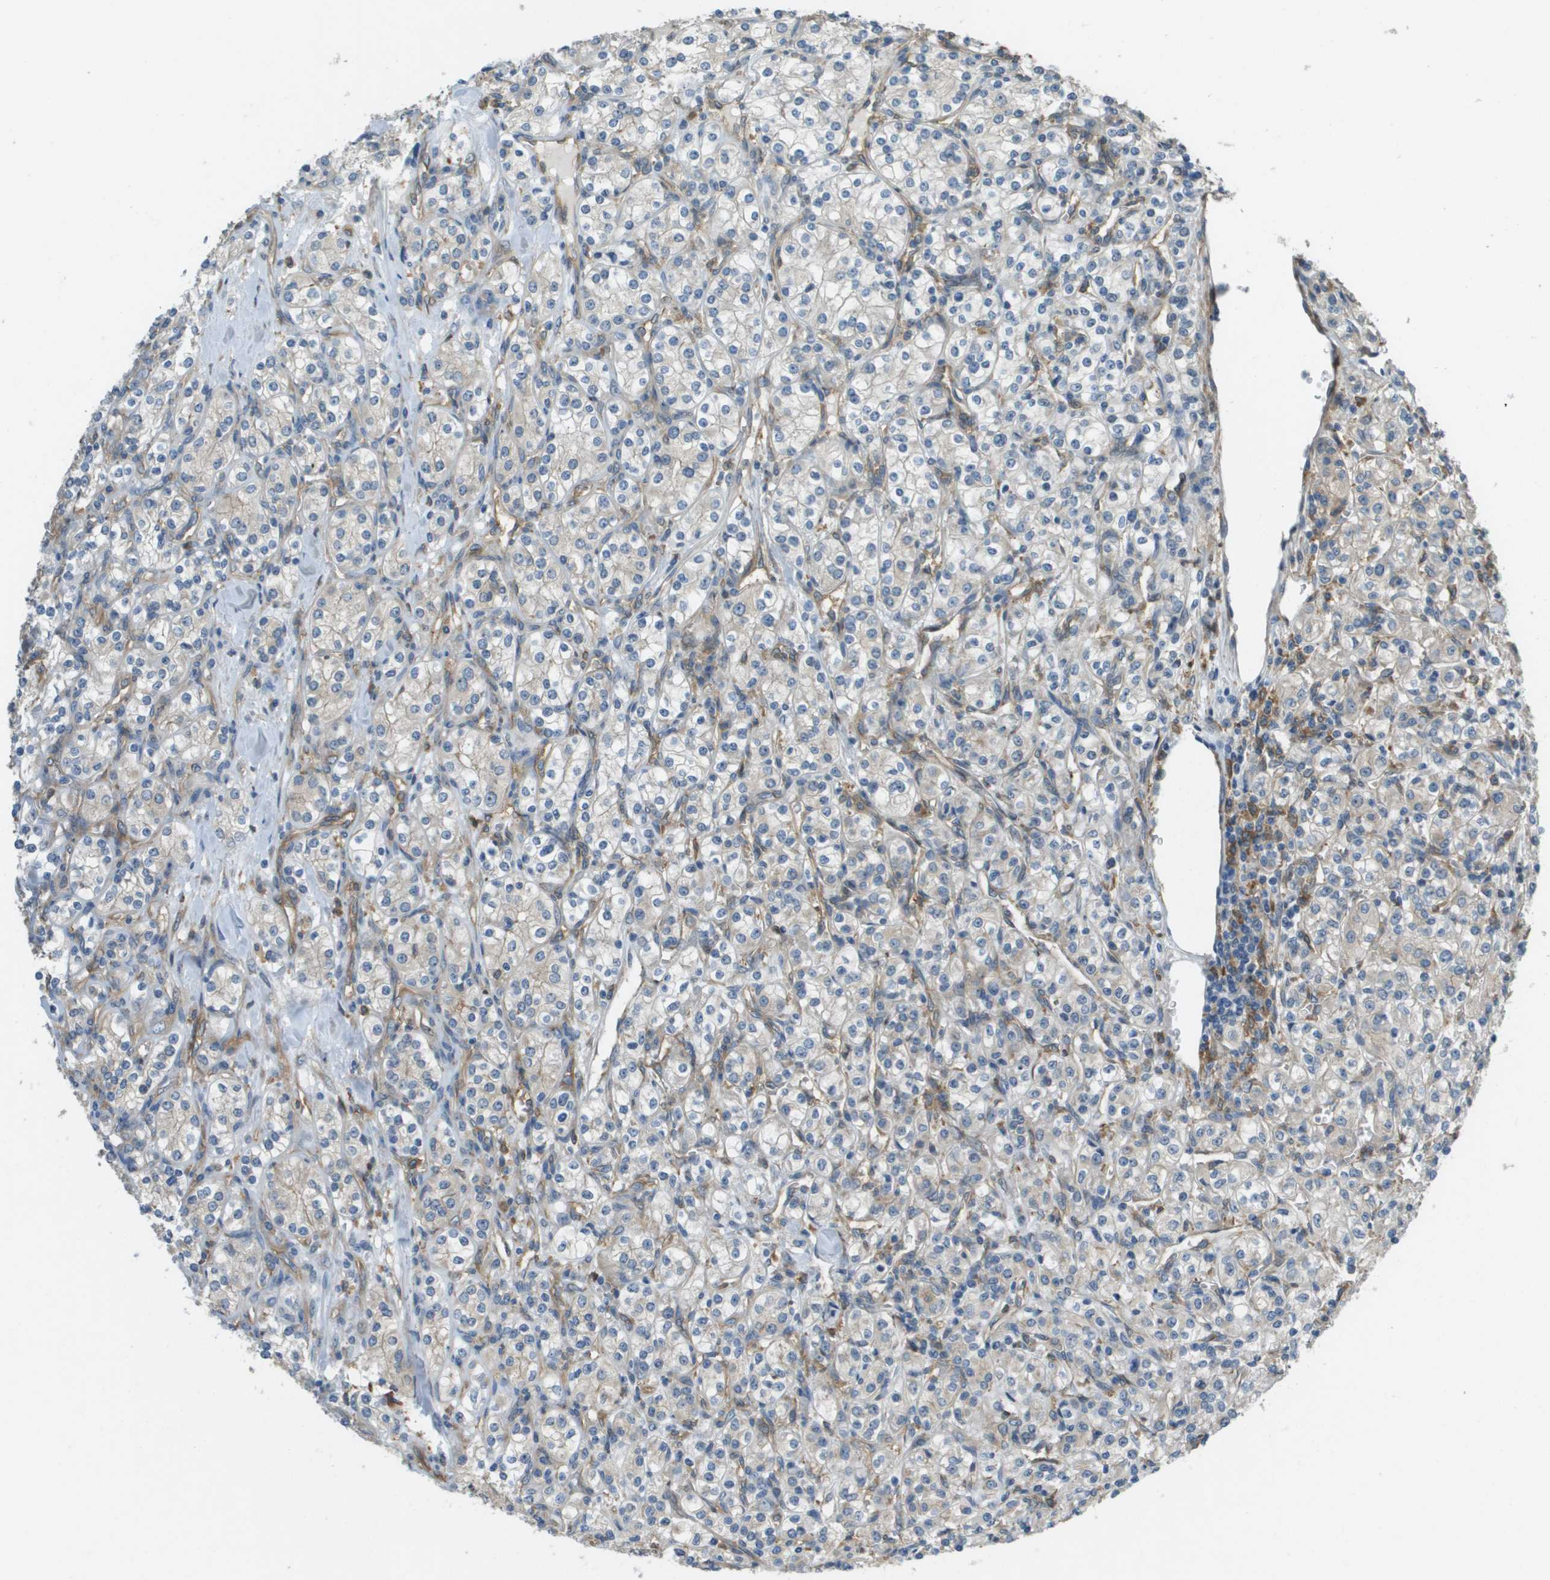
{"staining": {"intensity": "moderate", "quantity": "<25%", "location": "cytoplasmic/membranous"}, "tissue": "renal cancer", "cell_type": "Tumor cells", "image_type": "cancer", "snomed": [{"axis": "morphology", "description": "Adenocarcinoma, NOS"}, {"axis": "topography", "description": "Kidney"}], "caption": "Protein analysis of renal cancer tissue reveals moderate cytoplasmic/membranous staining in about <25% of tumor cells.", "gene": "CORO1B", "patient": {"sex": "male", "age": 77}}